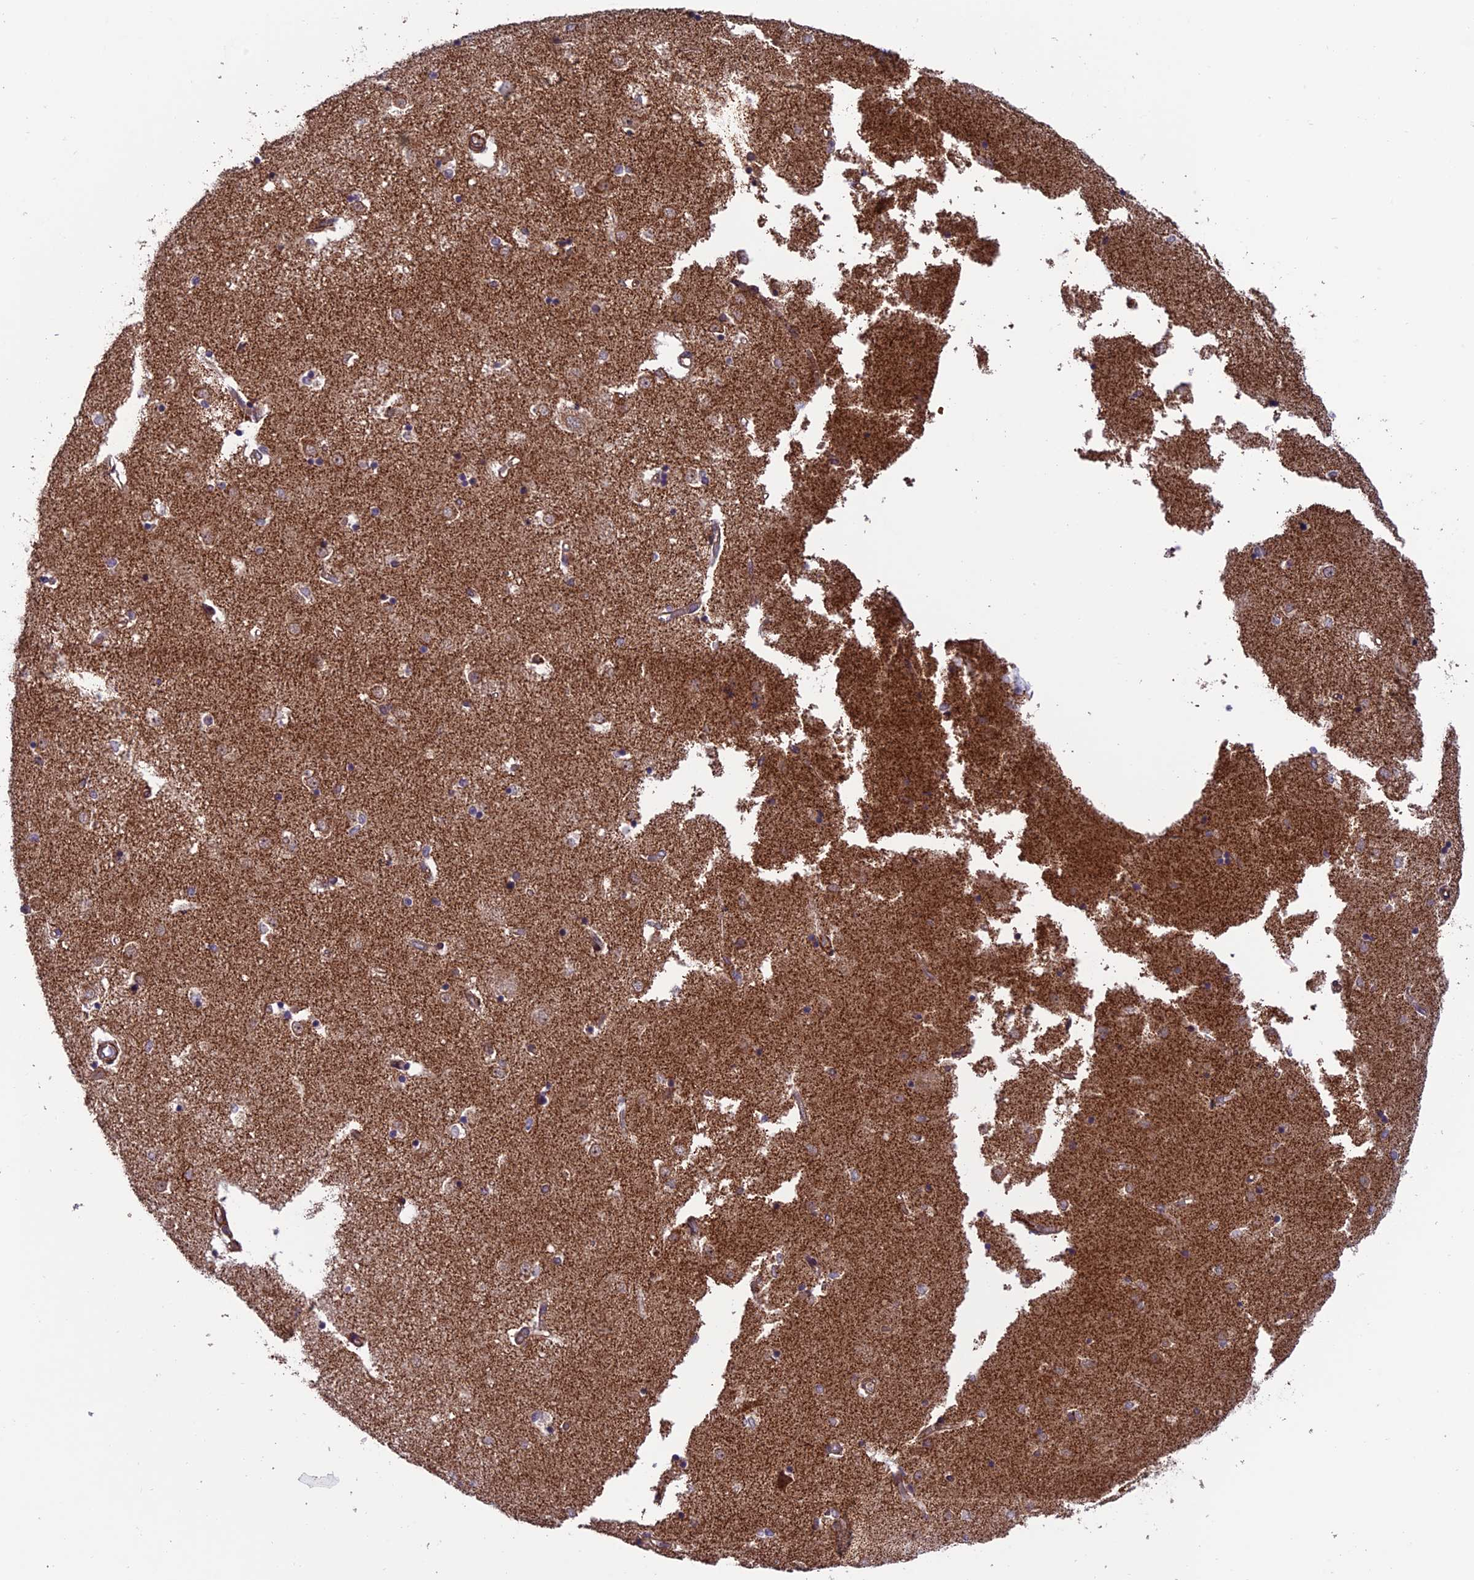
{"staining": {"intensity": "negative", "quantity": "none", "location": "none"}, "tissue": "caudate", "cell_type": "Glial cells", "image_type": "normal", "snomed": [{"axis": "morphology", "description": "Normal tissue, NOS"}, {"axis": "topography", "description": "Lateral ventricle wall"}], "caption": "DAB immunohistochemical staining of normal caudate shows no significant expression in glial cells. Brightfield microscopy of immunohistochemistry (IHC) stained with DAB (3,3'-diaminobenzidine) (brown) and hematoxylin (blue), captured at high magnification.", "gene": "TNIP3", "patient": {"sex": "male", "age": 45}}